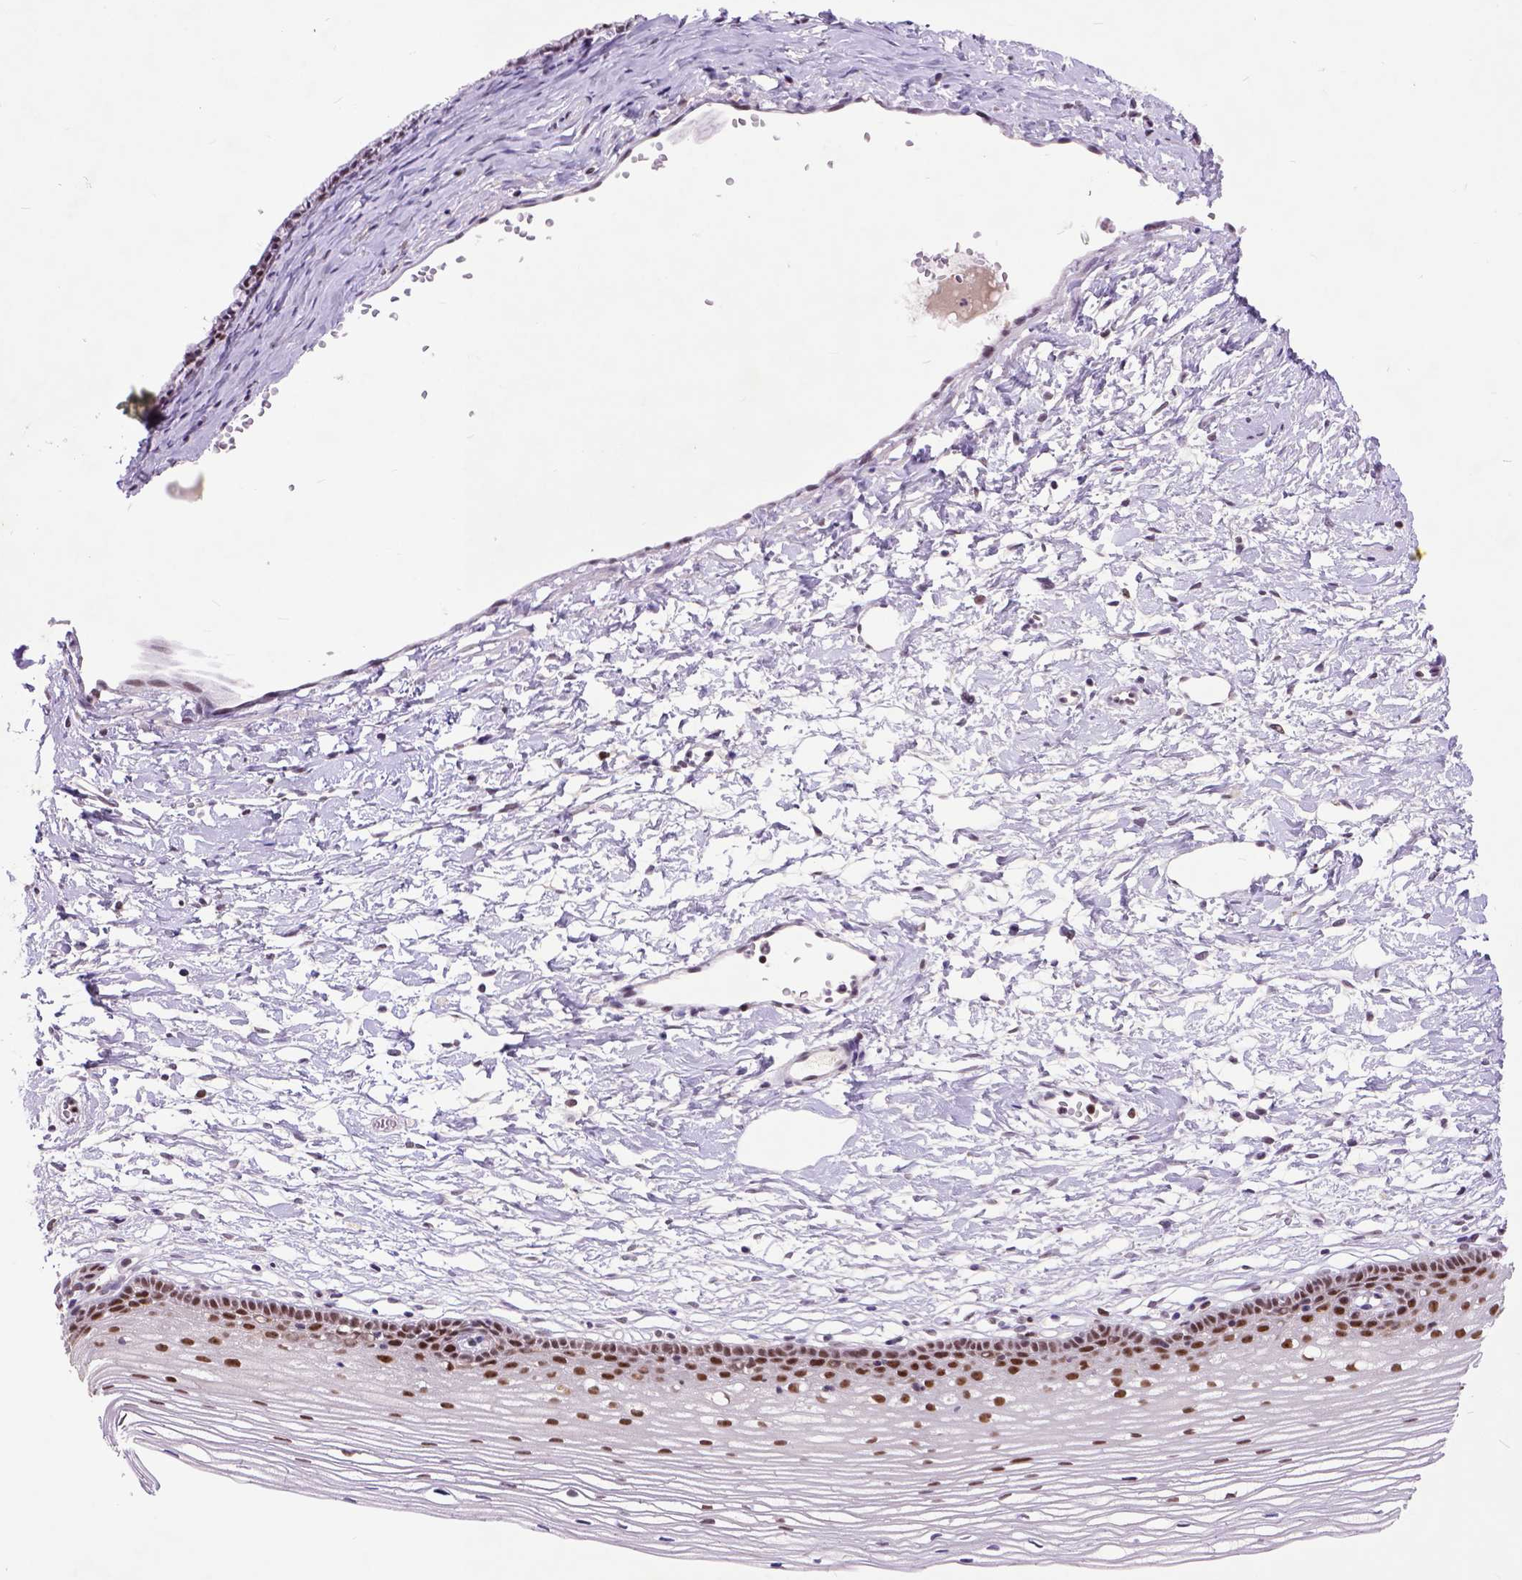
{"staining": {"intensity": "weak", "quantity": ">75%", "location": "nuclear"}, "tissue": "cervix", "cell_type": "Glandular cells", "image_type": "normal", "snomed": [{"axis": "morphology", "description": "Normal tissue, NOS"}, {"axis": "topography", "description": "Cervix"}], "caption": "IHC (DAB) staining of unremarkable human cervix reveals weak nuclear protein expression in about >75% of glandular cells.", "gene": "RCC2", "patient": {"sex": "female", "age": 40}}